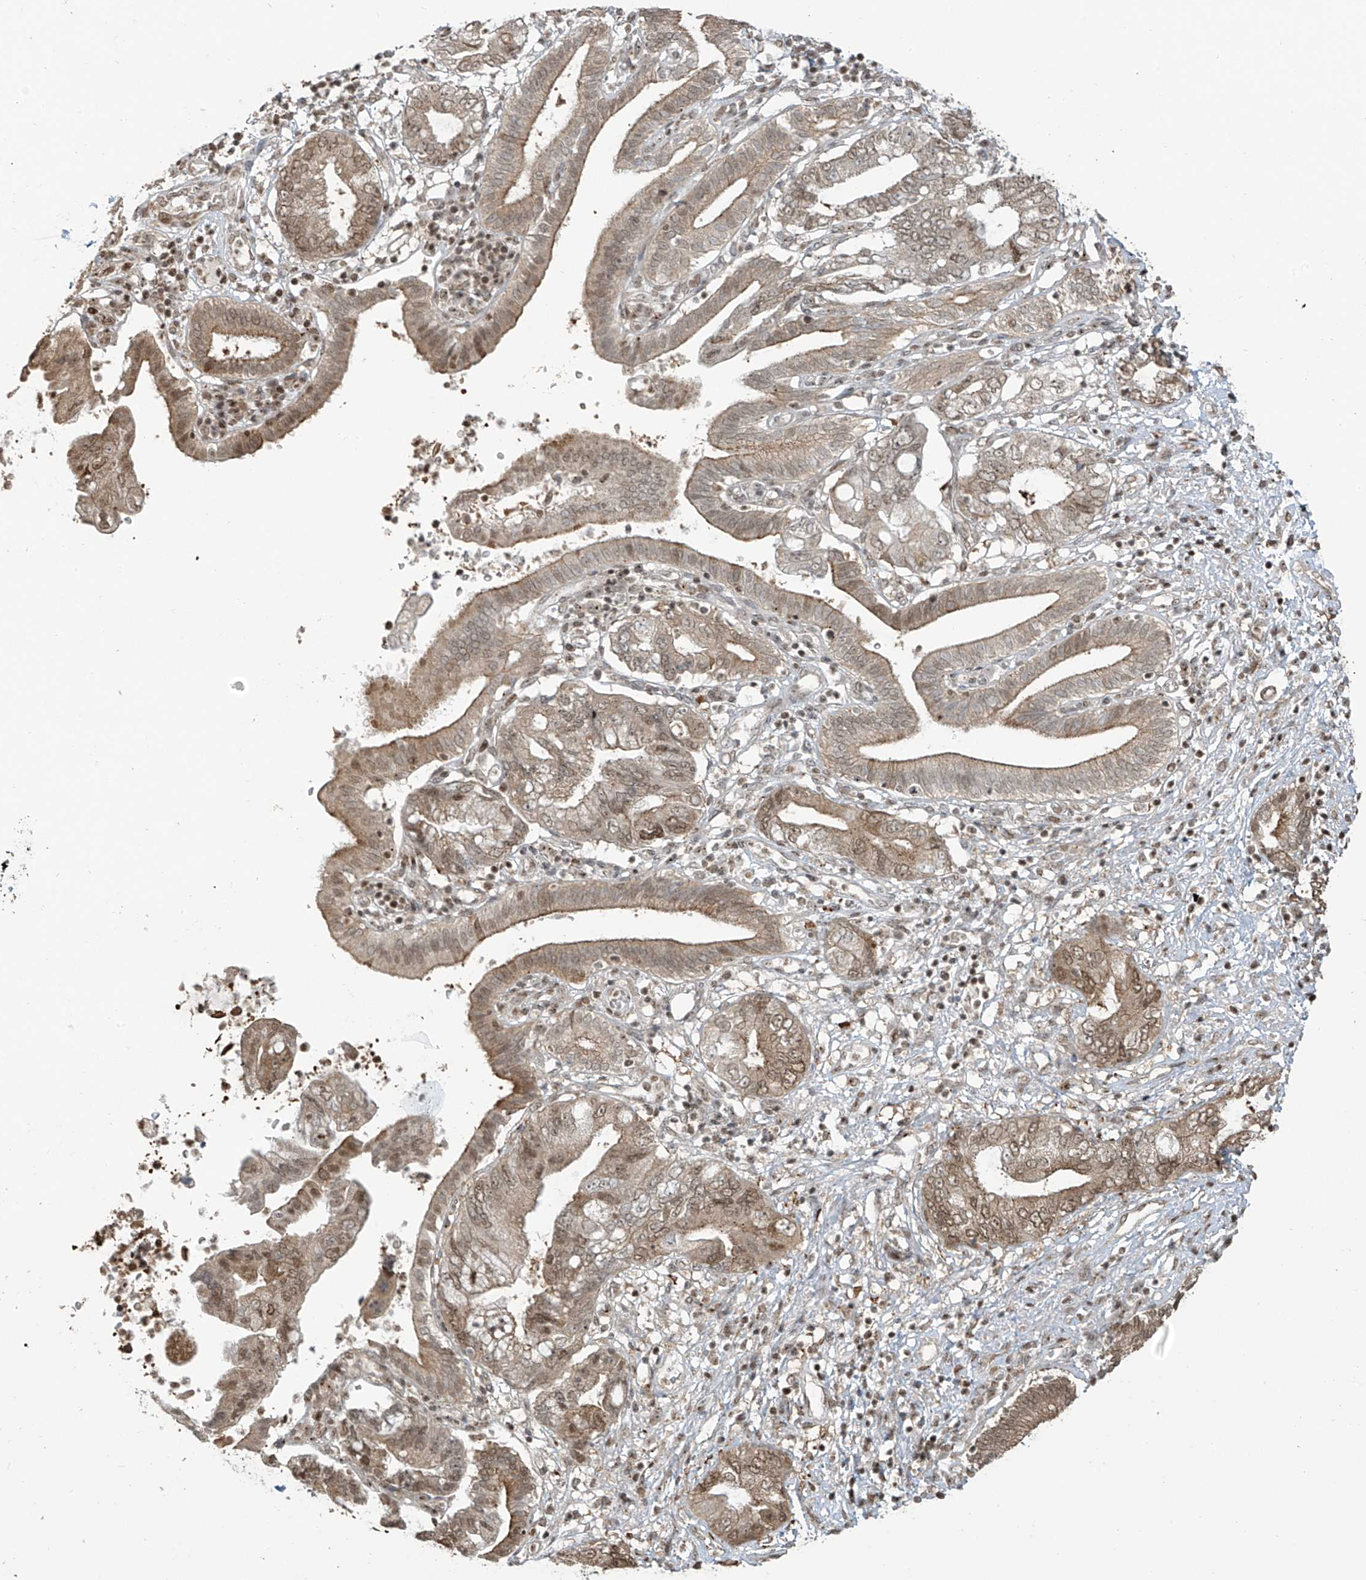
{"staining": {"intensity": "moderate", "quantity": ">75%", "location": "cytoplasmic/membranous,nuclear"}, "tissue": "pancreatic cancer", "cell_type": "Tumor cells", "image_type": "cancer", "snomed": [{"axis": "morphology", "description": "Adenocarcinoma, NOS"}, {"axis": "topography", "description": "Pancreas"}], "caption": "DAB (3,3'-diaminobenzidine) immunohistochemical staining of pancreatic cancer (adenocarcinoma) shows moderate cytoplasmic/membranous and nuclear protein expression in approximately >75% of tumor cells. (DAB (3,3'-diaminobenzidine) IHC, brown staining for protein, blue staining for nuclei).", "gene": "VMP1", "patient": {"sex": "female", "age": 73}}